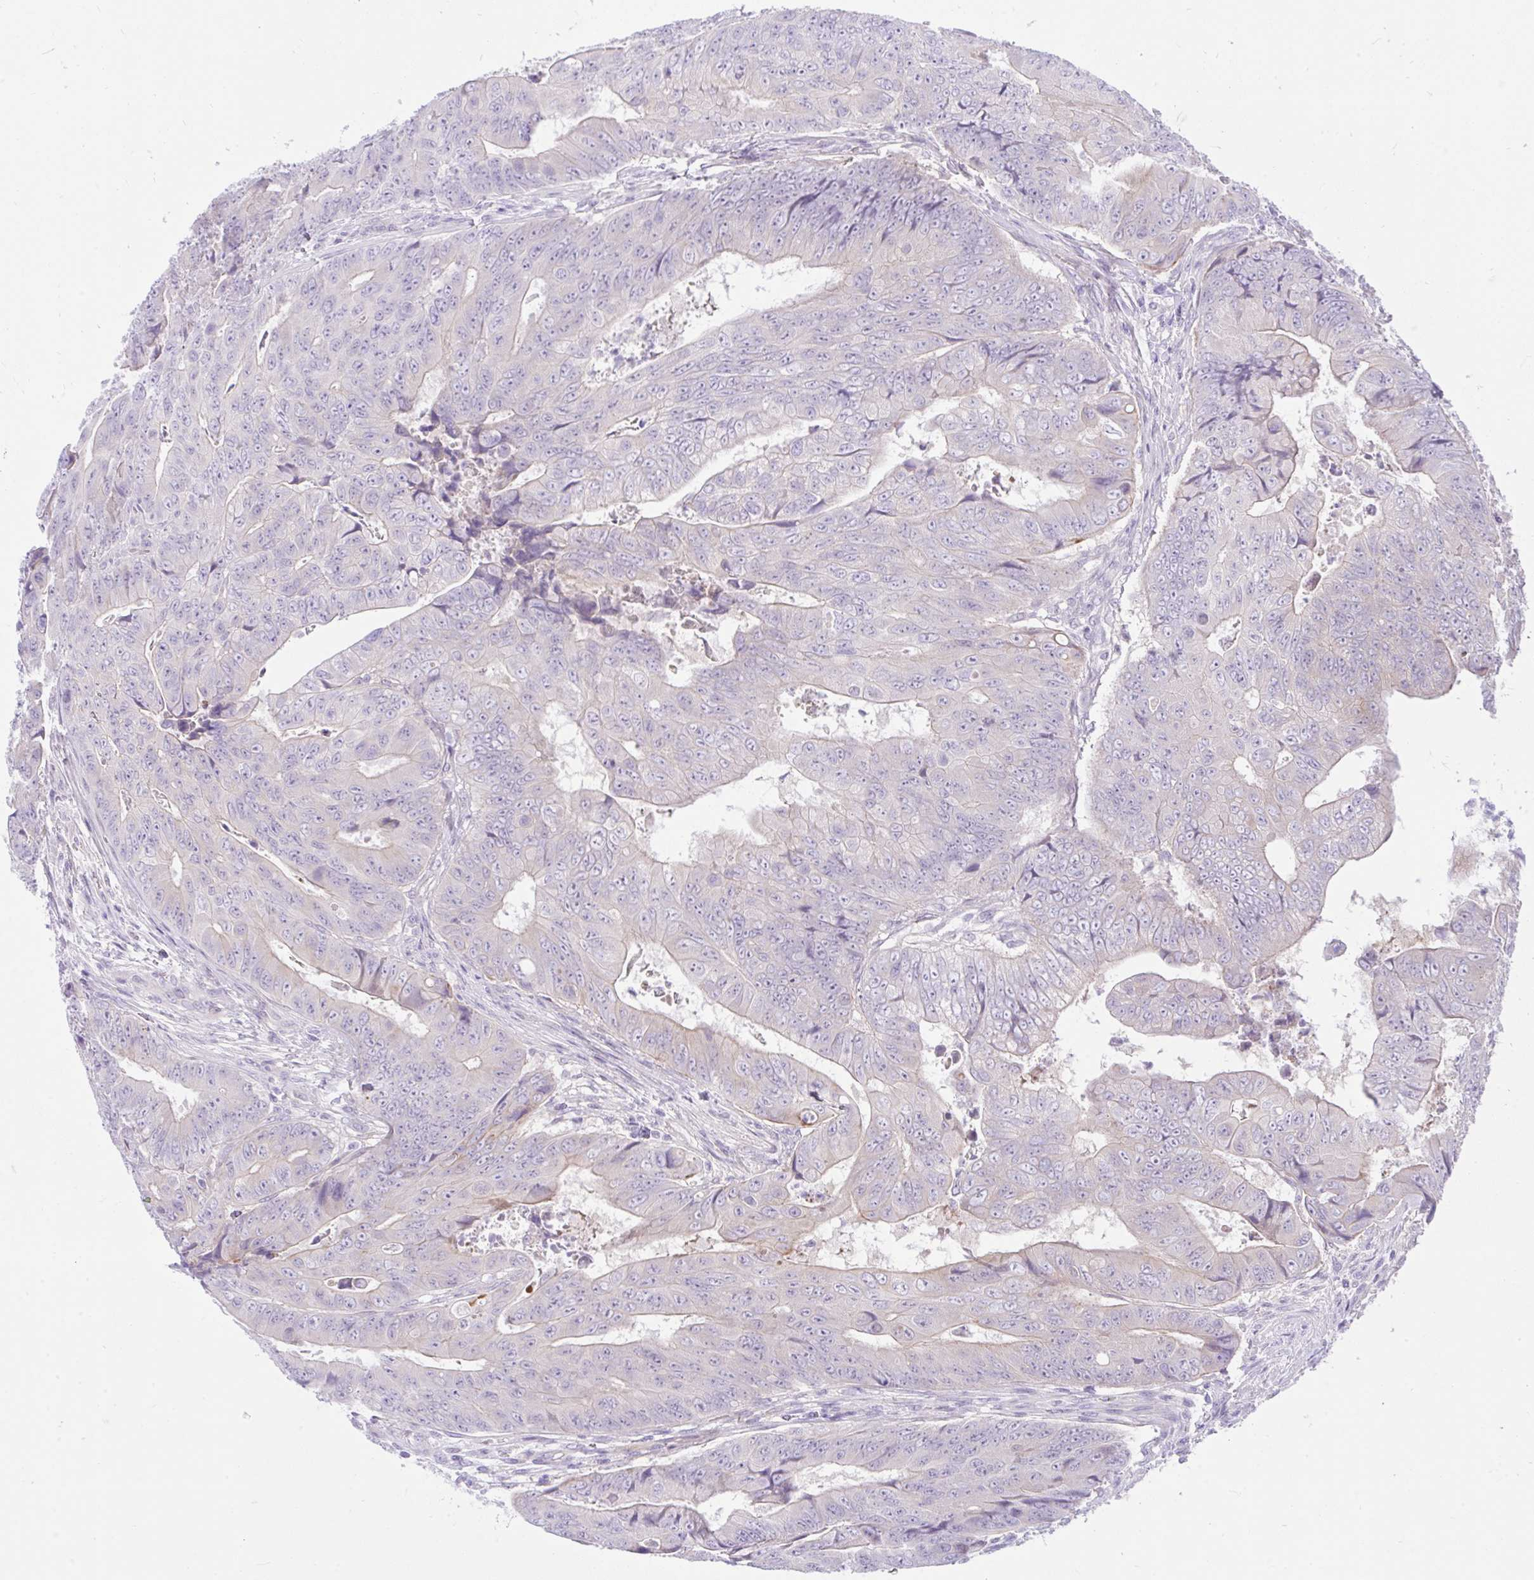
{"staining": {"intensity": "negative", "quantity": "none", "location": "none"}, "tissue": "colorectal cancer", "cell_type": "Tumor cells", "image_type": "cancer", "snomed": [{"axis": "morphology", "description": "Adenocarcinoma, NOS"}, {"axis": "topography", "description": "Colon"}], "caption": "The micrograph demonstrates no significant expression in tumor cells of colorectal cancer.", "gene": "ZNF101", "patient": {"sex": "female", "age": 48}}